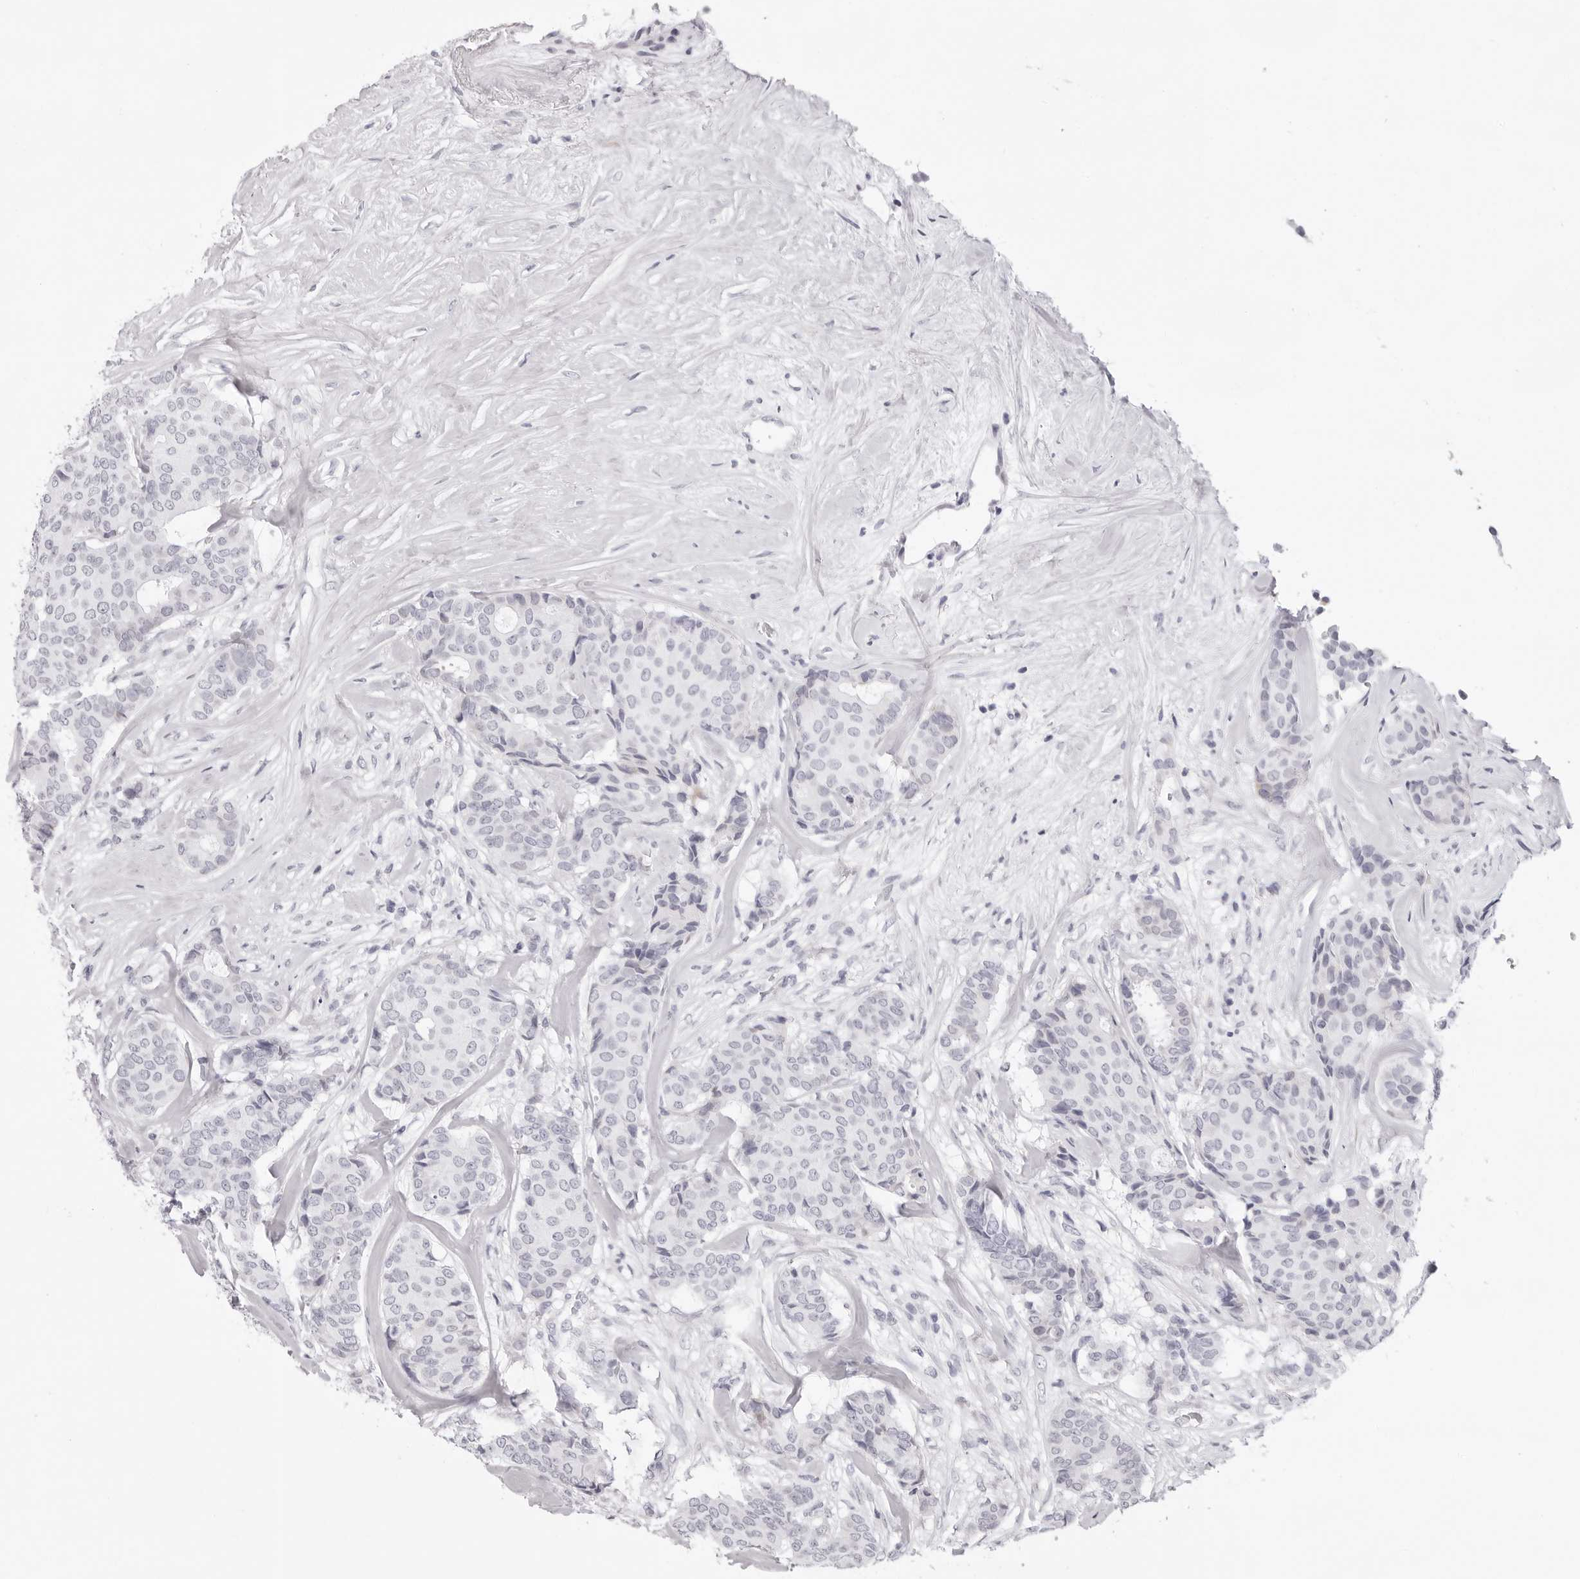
{"staining": {"intensity": "negative", "quantity": "none", "location": "none"}, "tissue": "breast cancer", "cell_type": "Tumor cells", "image_type": "cancer", "snomed": [{"axis": "morphology", "description": "Duct carcinoma"}, {"axis": "topography", "description": "Breast"}], "caption": "Breast cancer (infiltrating ductal carcinoma) was stained to show a protein in brown. There is no significant expression in tumor cells.", "gene": "SMIM2", "patient": {"sex": "female", "age": 75}}